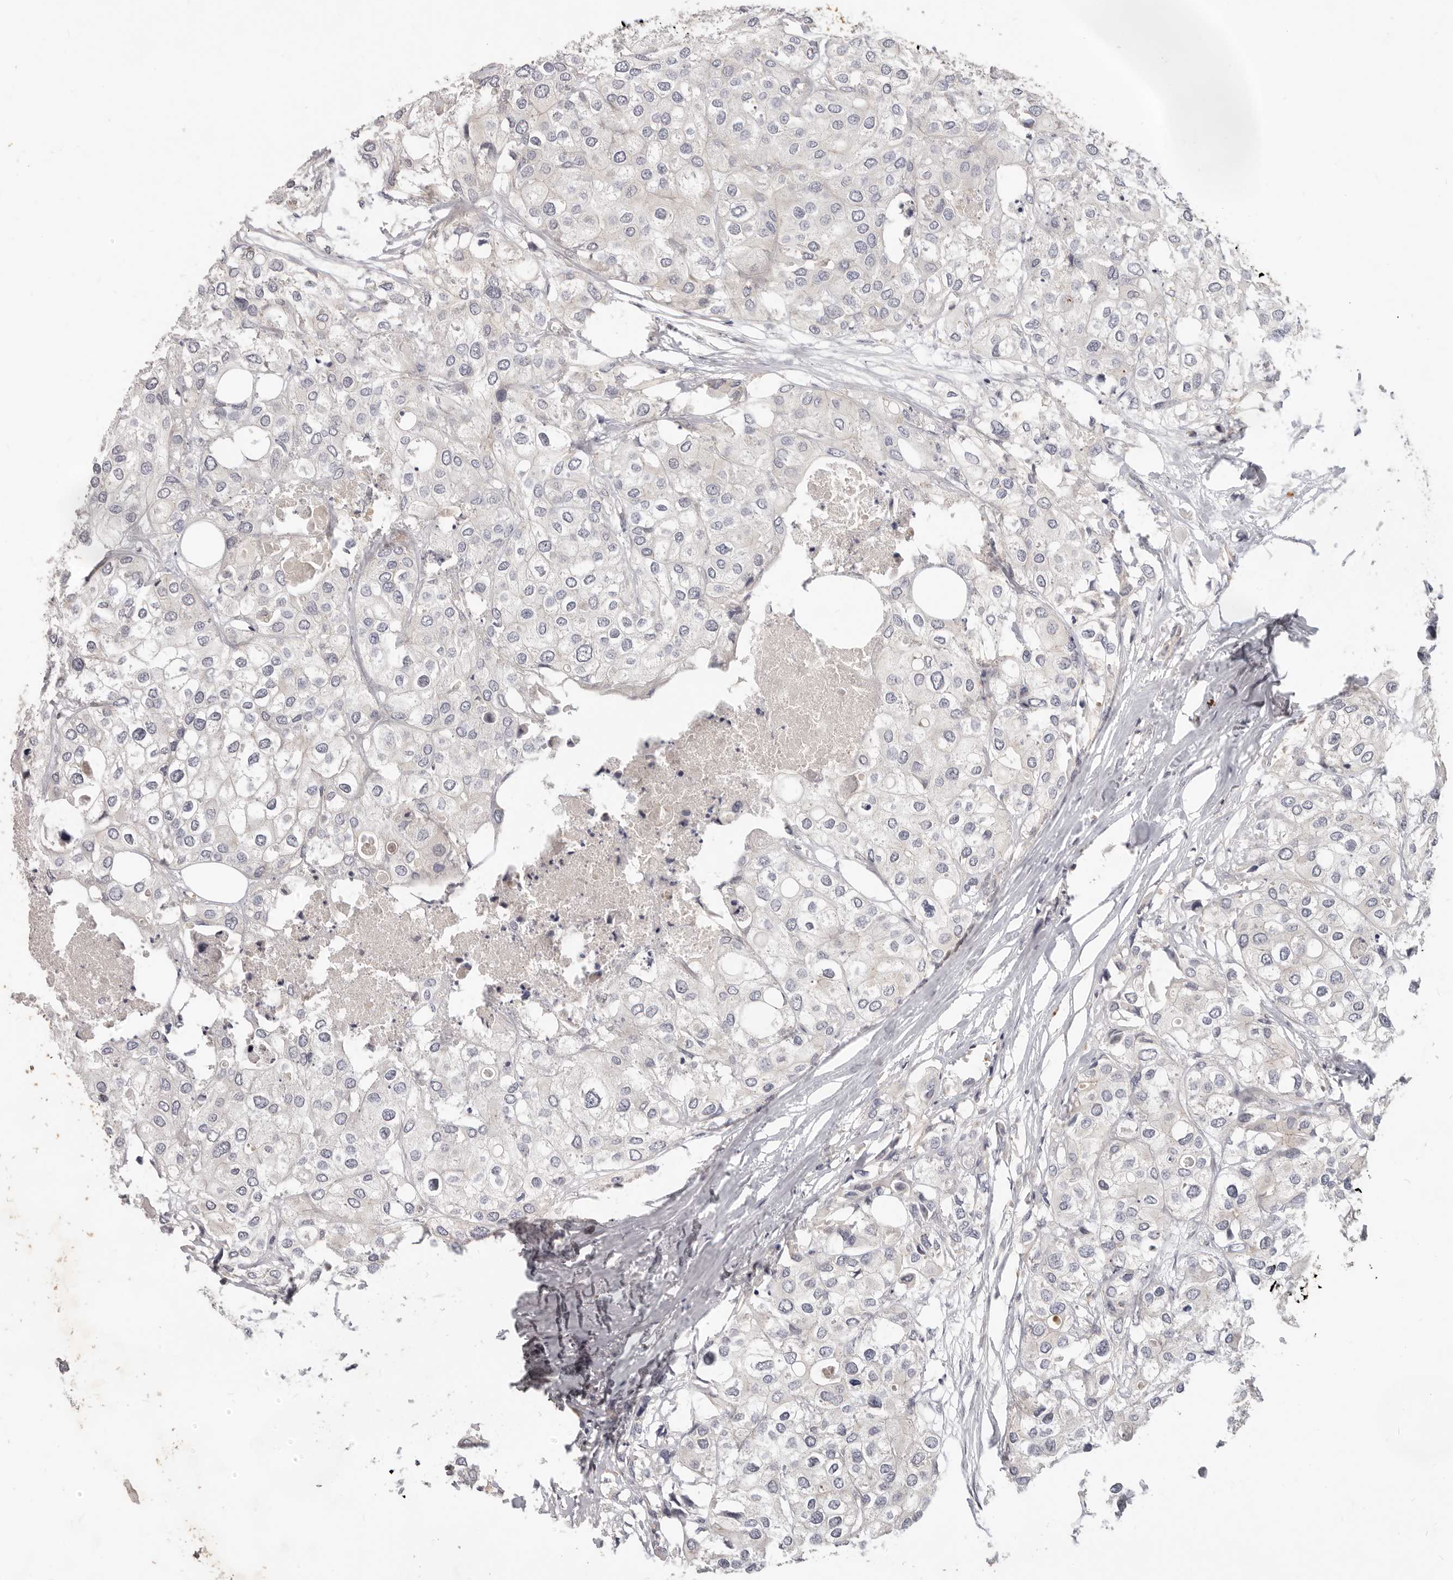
{"staining": {"intensity": "negative", "quantity": "none", "location": "none"}, "tissue": "urothelial cancer", "cell_type": "Tumor cells", "image_type": "cancer", "snomed": [{"axis": "morphology", "description": "Urothelial carcinoma, High grade"}, {"axis": "topography", "description": "Urinary bladder"}], "caption": "An image of urothelial cancer stained for a protein demonstrates no brown staining in tumor cells.", "gene": "USP49", "patient": {"sex": "male", "age": 64}}